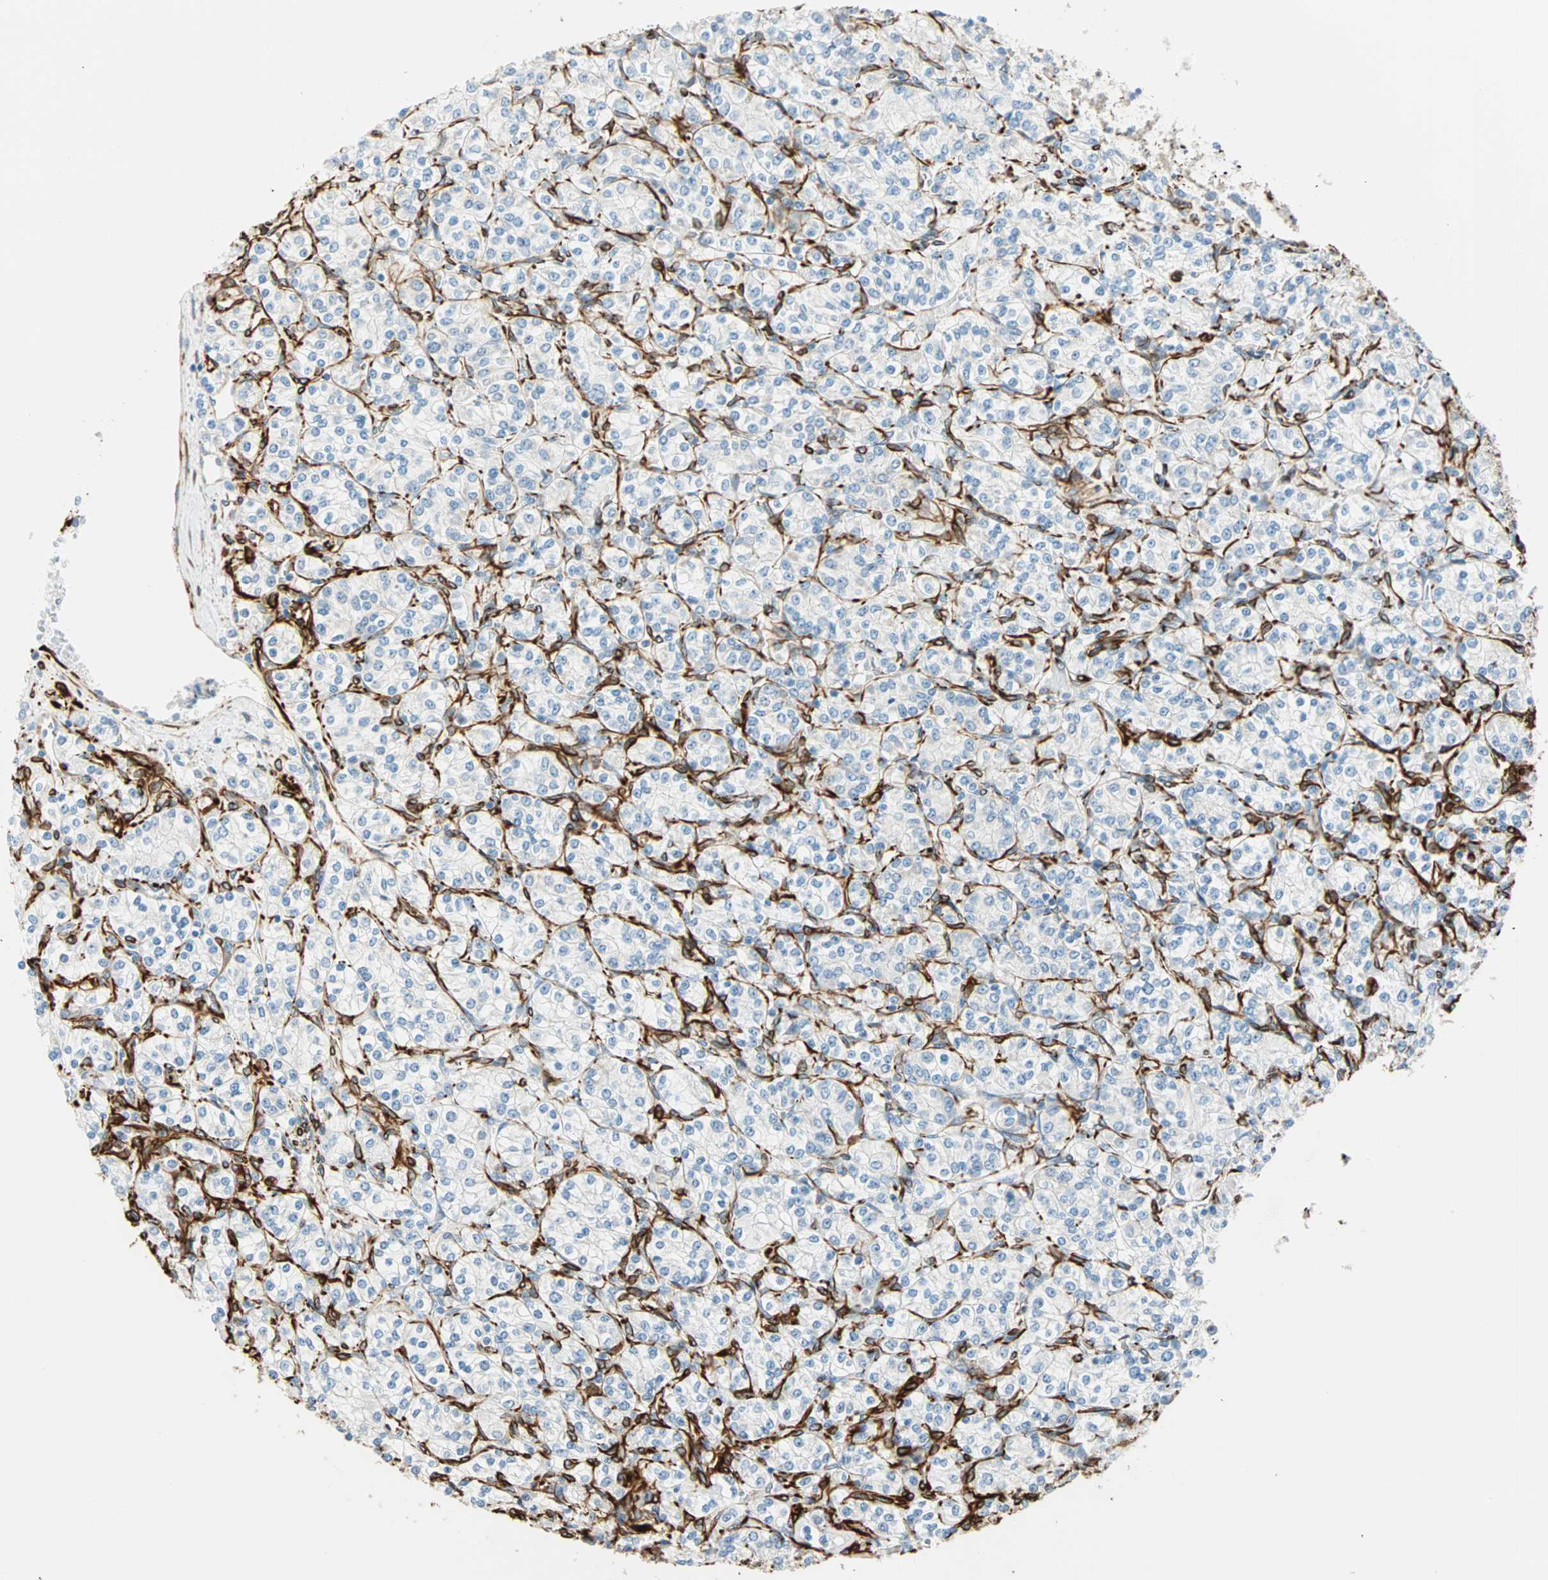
{"staining": {"intensity": "negative", "quantity": "none", "location": "none"}, "tissue": "renal cancer", "cell_type": "Tumor cells", "image_type": "cancer", "snomed": [{"axis": "morphology", "description": "Adenocarcinoma, NOS"}, {"axis": "topography", "description": "Kidney"}], "caption": "Immunohistochemistry of human renal cancer reveals no staining in tumor cells. Nuclei are stained in blue.", "gene": "NES", "patient": {"sex": "male", "age": 77}}